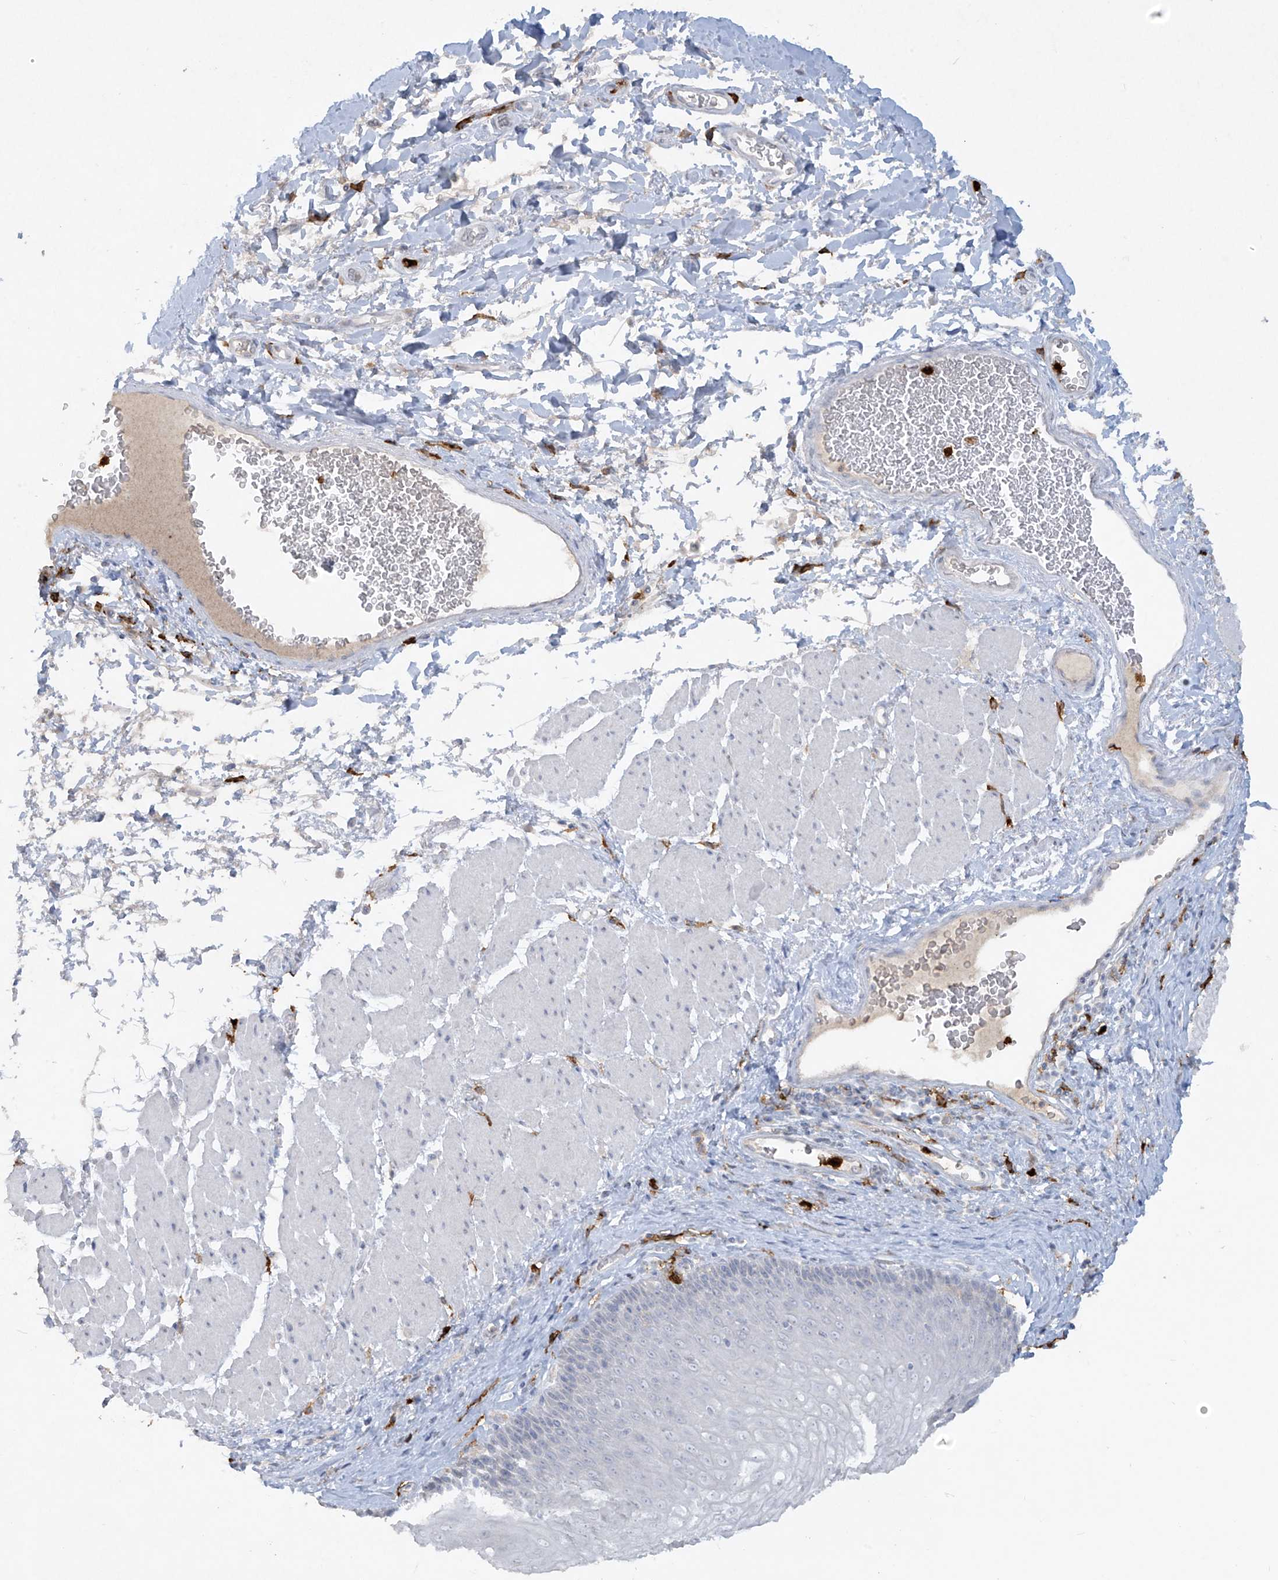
{"staining": {"intensity": "negative", "quantity": "none", "location": "none"}, "tissue": "esophagus", "cell_type": "Squamous epithelial cells", "image_type": "normal", "snomed": [{"axis": "morphology", "description": "Normal tissue, NOS"}, {"axis": "topography", "description": "Esophagus"}], "caption": "An immunohistochemistry (IHC) photomicrograph of unremarkable esophagus is shown. There is no staining in squamous epithelial cells of esophagus. Nuclei are stained in blue.", "gene": "FCGR3A", "patient": {"sex": "female", "age": 66}}